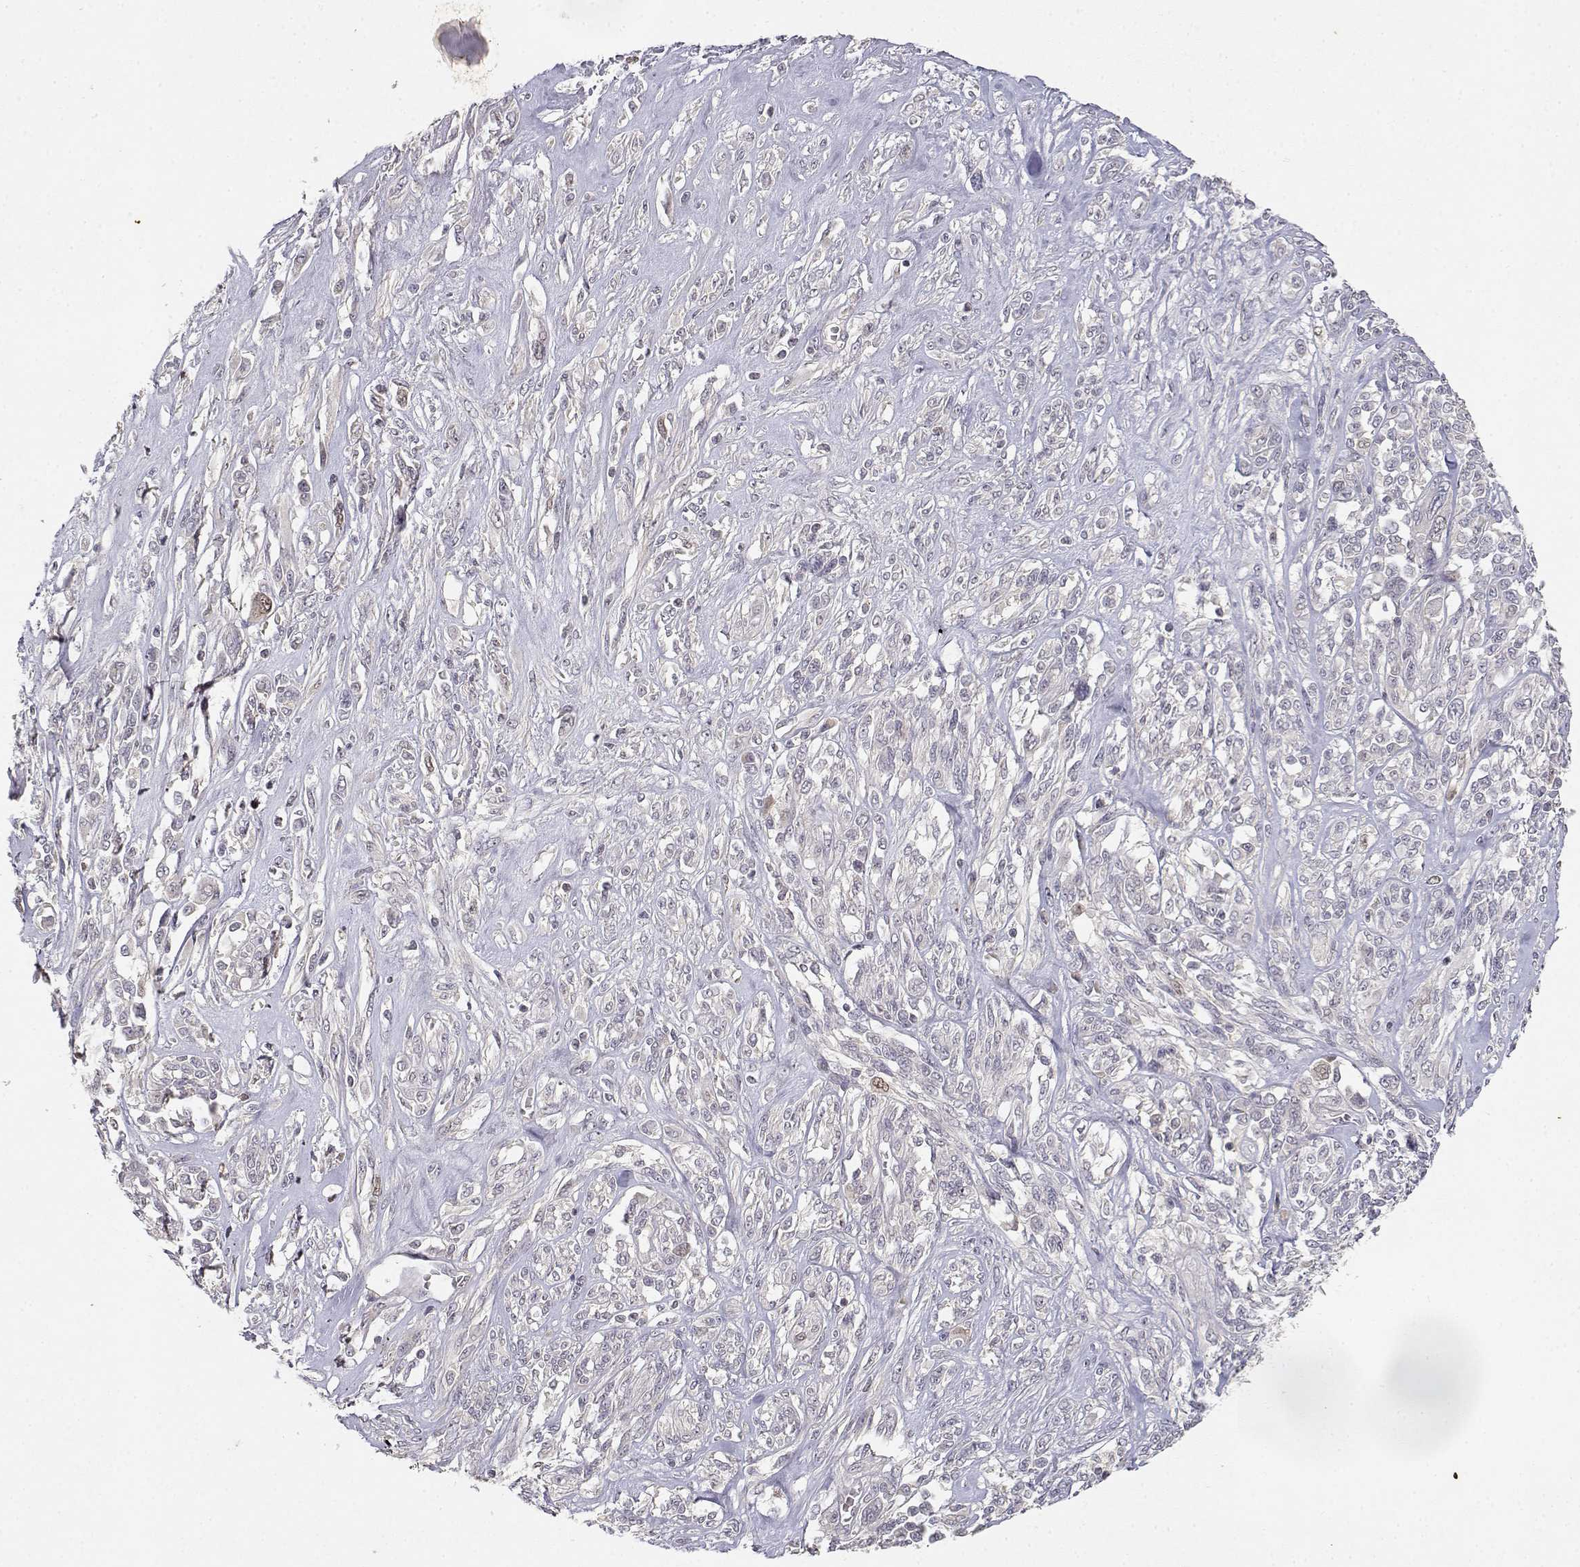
{"staining": {"intensity": "negative", "quantity": "none", "location": "none"}, "tissue": "melanoma", "cell_type": "Tumor cells", "image_type": "cancer", "snomed": [{"axis": "morphology", "description": "Malignant melanoma, NOS"}, {"axis": "topography", "description": "Skin"}], "caption": "DAB immunohistochemical staining of malignant melanoma demonstrates no significant expression in tumor cells.", "gene": "RAD51", "patient": {"sex": "female", "age": 91}}